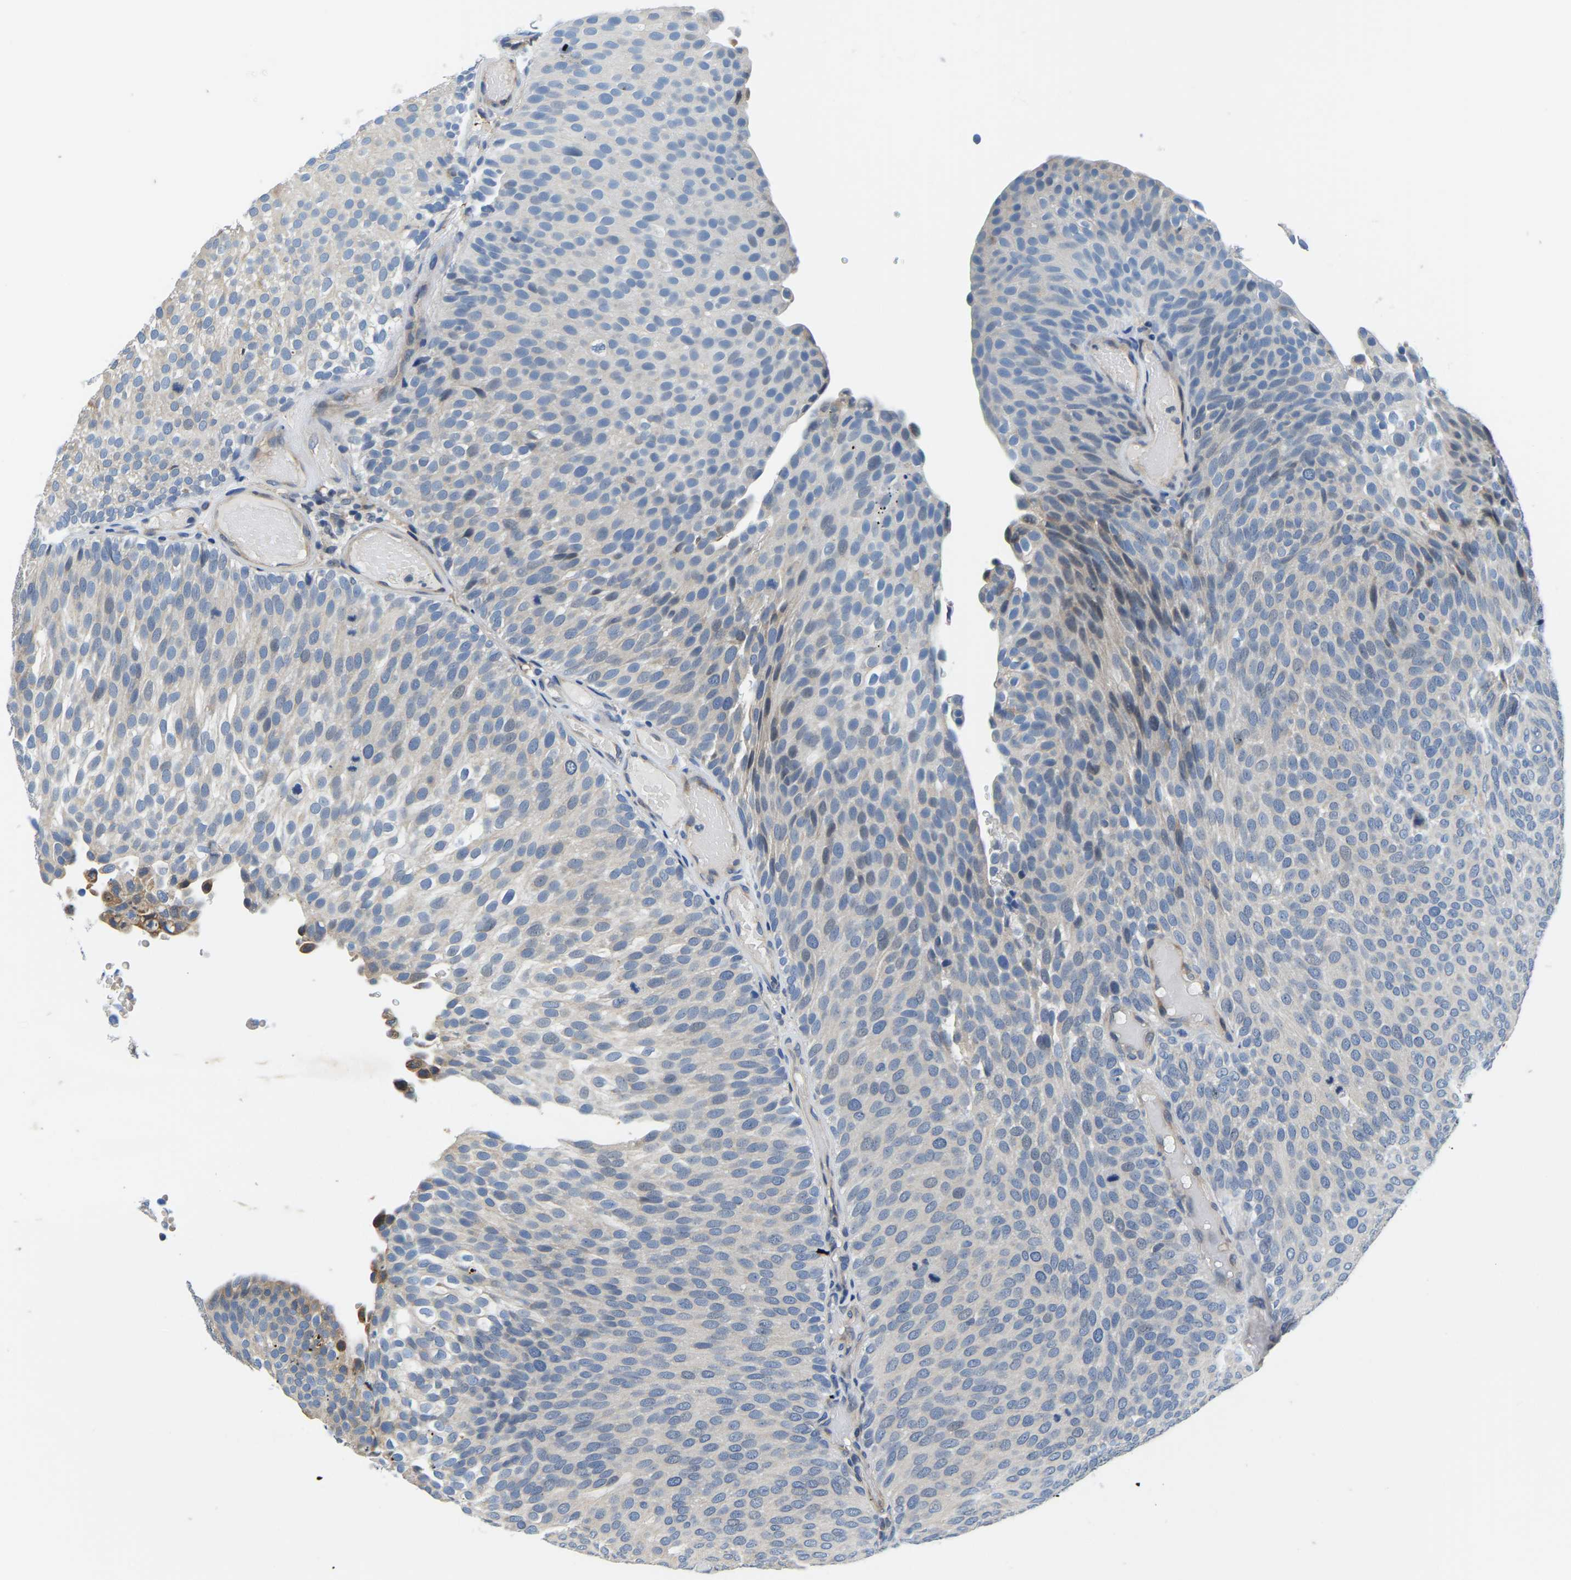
{"staining": {"intensity": "negative", "quantity": "none", "location": "none"}, "tissue": "urothelial cancer", "cell_type": "Tumor cells", "image_type": "cancer", "snomed": [{"axis": "morphology", "description": "Urothelial carcinoma, Low grade"}, {"axis": "topography", "description": "Urinary bladder"}], "caption": "Micrograph shows no significant protein staining in tumor cells of low-grade urothelial carcinoma.", "gene": "LIAS", "patient": {"sex": "male", "age": 78}}